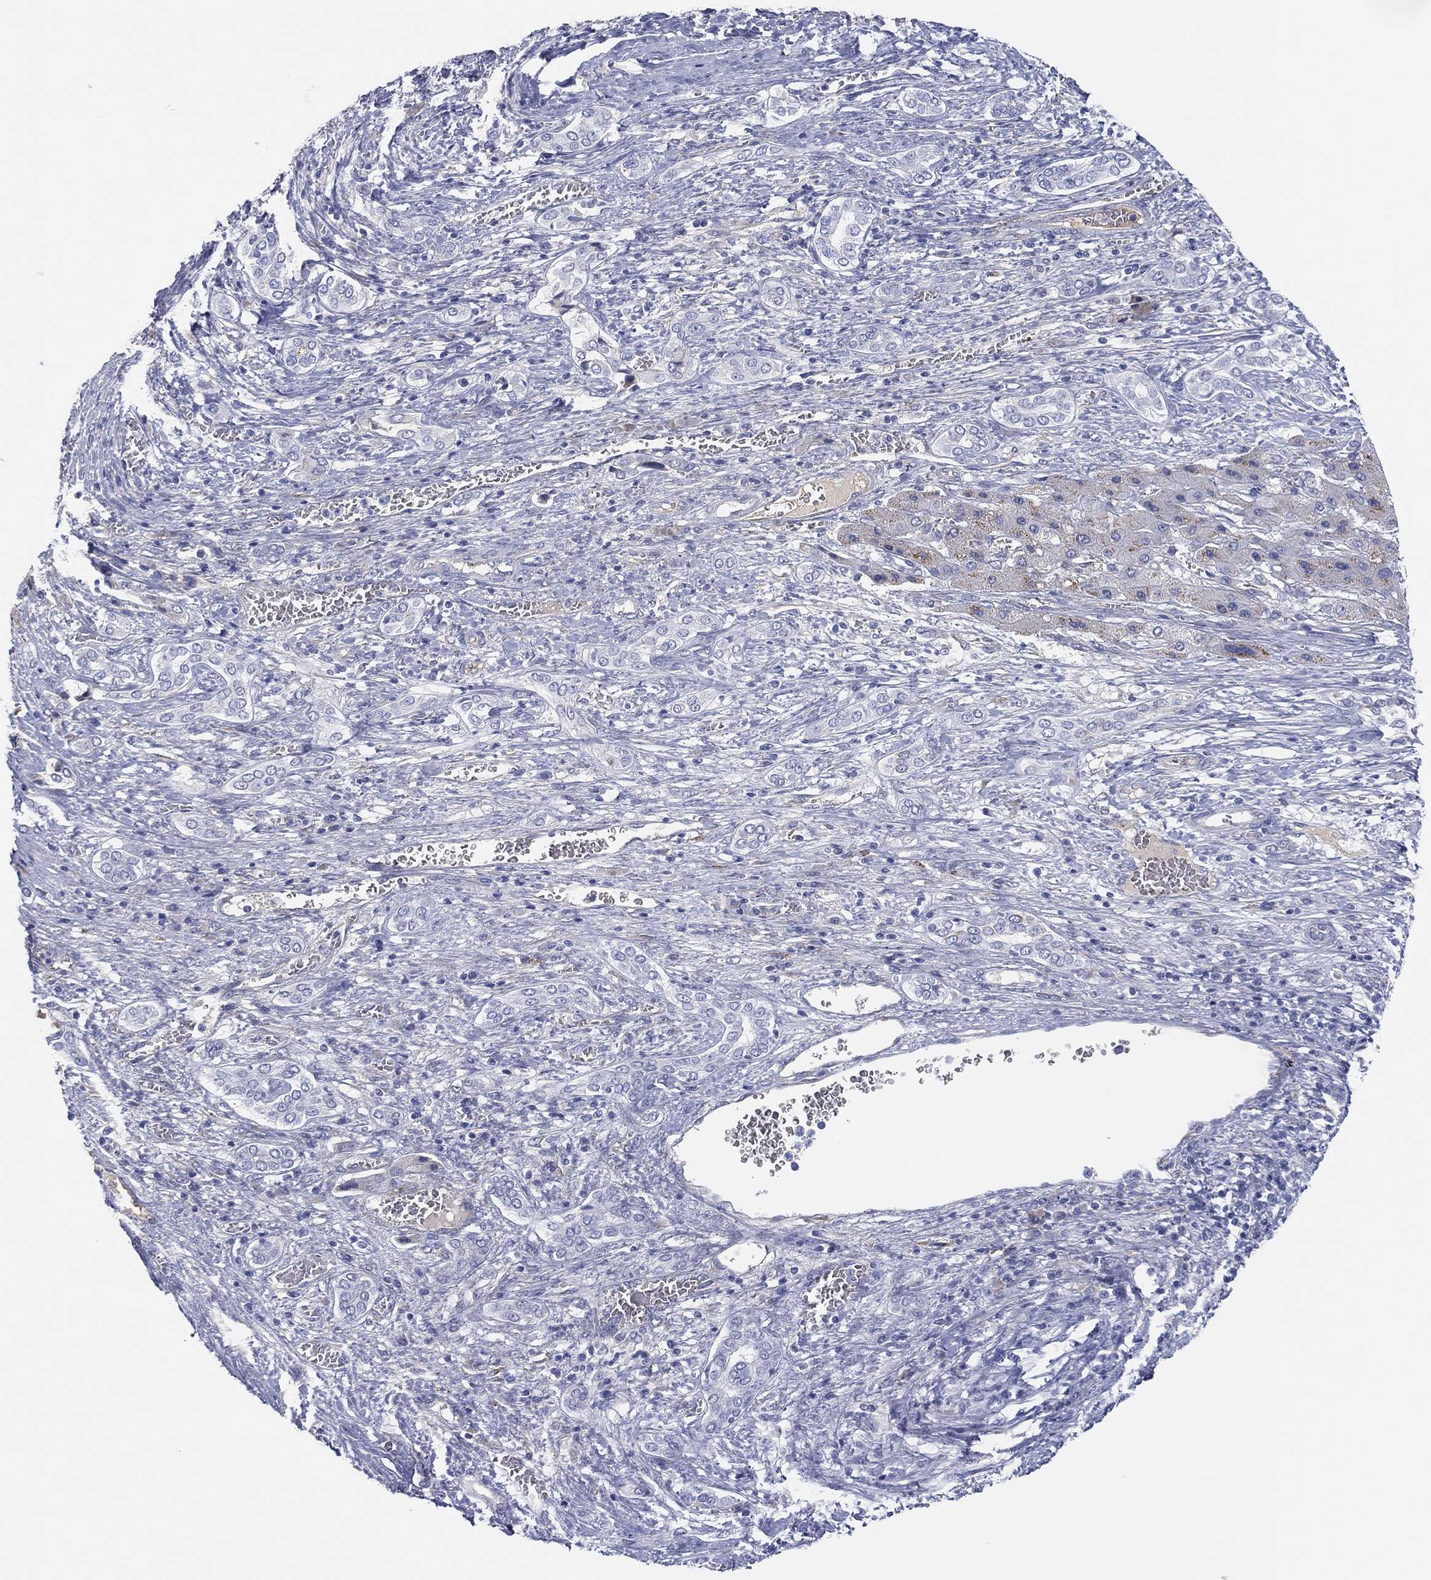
{"staining": {"intensity": "weak", "quantity": "<25%", "location": "cytoplasmic/membranous"}, "tissue": "liver cancer", "cell_type": "Tumor cells", "image_type": "cancer", "snomed": [{"axis": "morphology", "description": "Carcinoma, Hepatocellular, NOS"}, {"axis": "topography", "description": "Liver"}], "caption": "Immunohistochemical staining of human liver cancer (hepatocellular carcinoma) shows no significant staining in tumor cells.", "gene": "MLF1", "patient": {"sex": "male", "age": 70}}